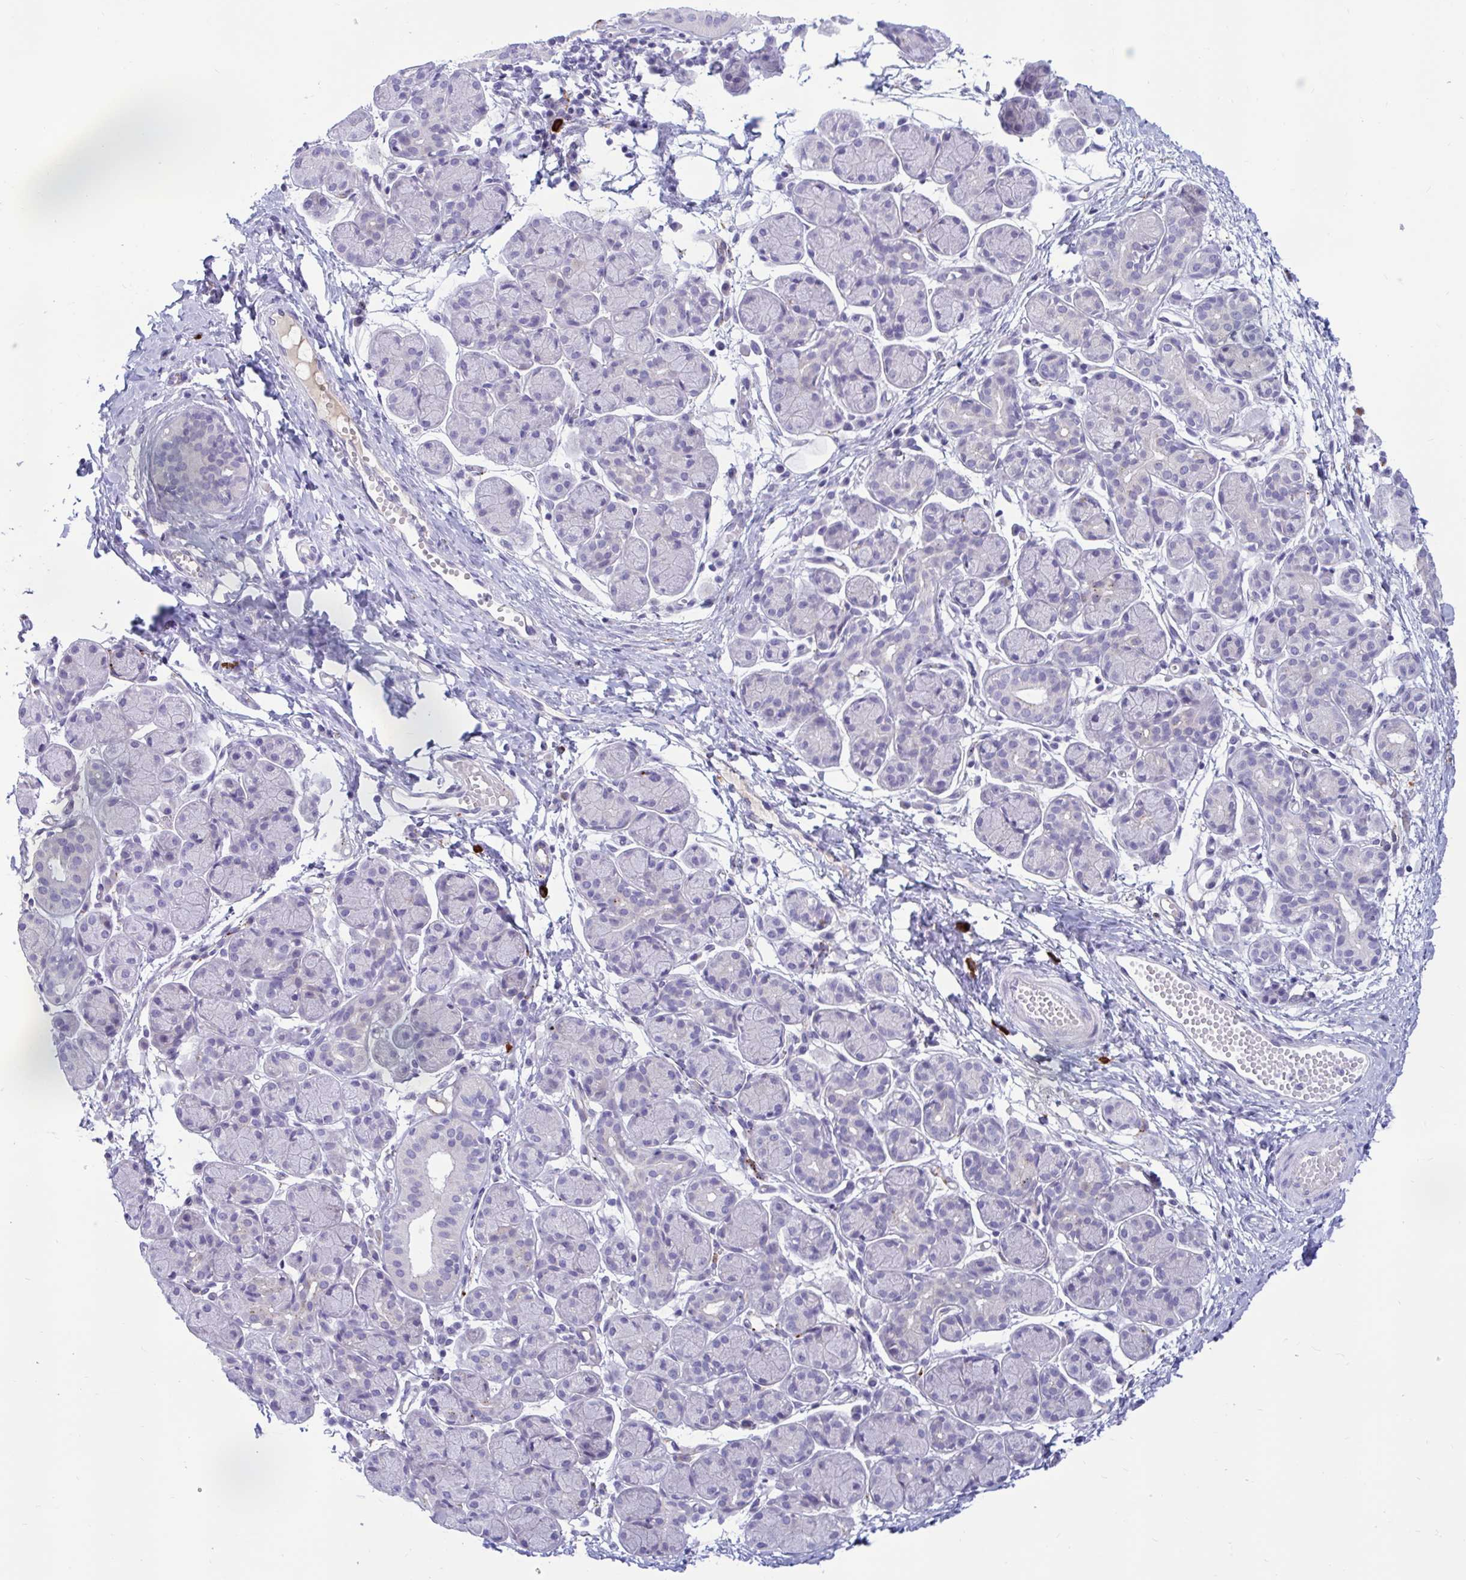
{"staining": {"intensity": "negative", "quantity": "none", "location": "none"}, "tissue": "salivary gland", "cell_type": "Glandular cells", "image_type": "normal", "snomed": [{"axis": "morphology", "description": "Normal tissue, NOS"}, {"axis": "morphology", "description": "Inflammation, NOS"}, {"axis": "topography", "description": "Lymph node"}, {"axis": "topography", "description": "Salivary gland"}], "caption": "Immunohistochemistry photomicrograph of normal salivary gland: human salivary gland stained with DAB (3,3'-diaminobenzidine) displays no significant protein expression in glandular cells.", "gene": "FAM219B", "patient": {"sex": "male", "age": 3}}